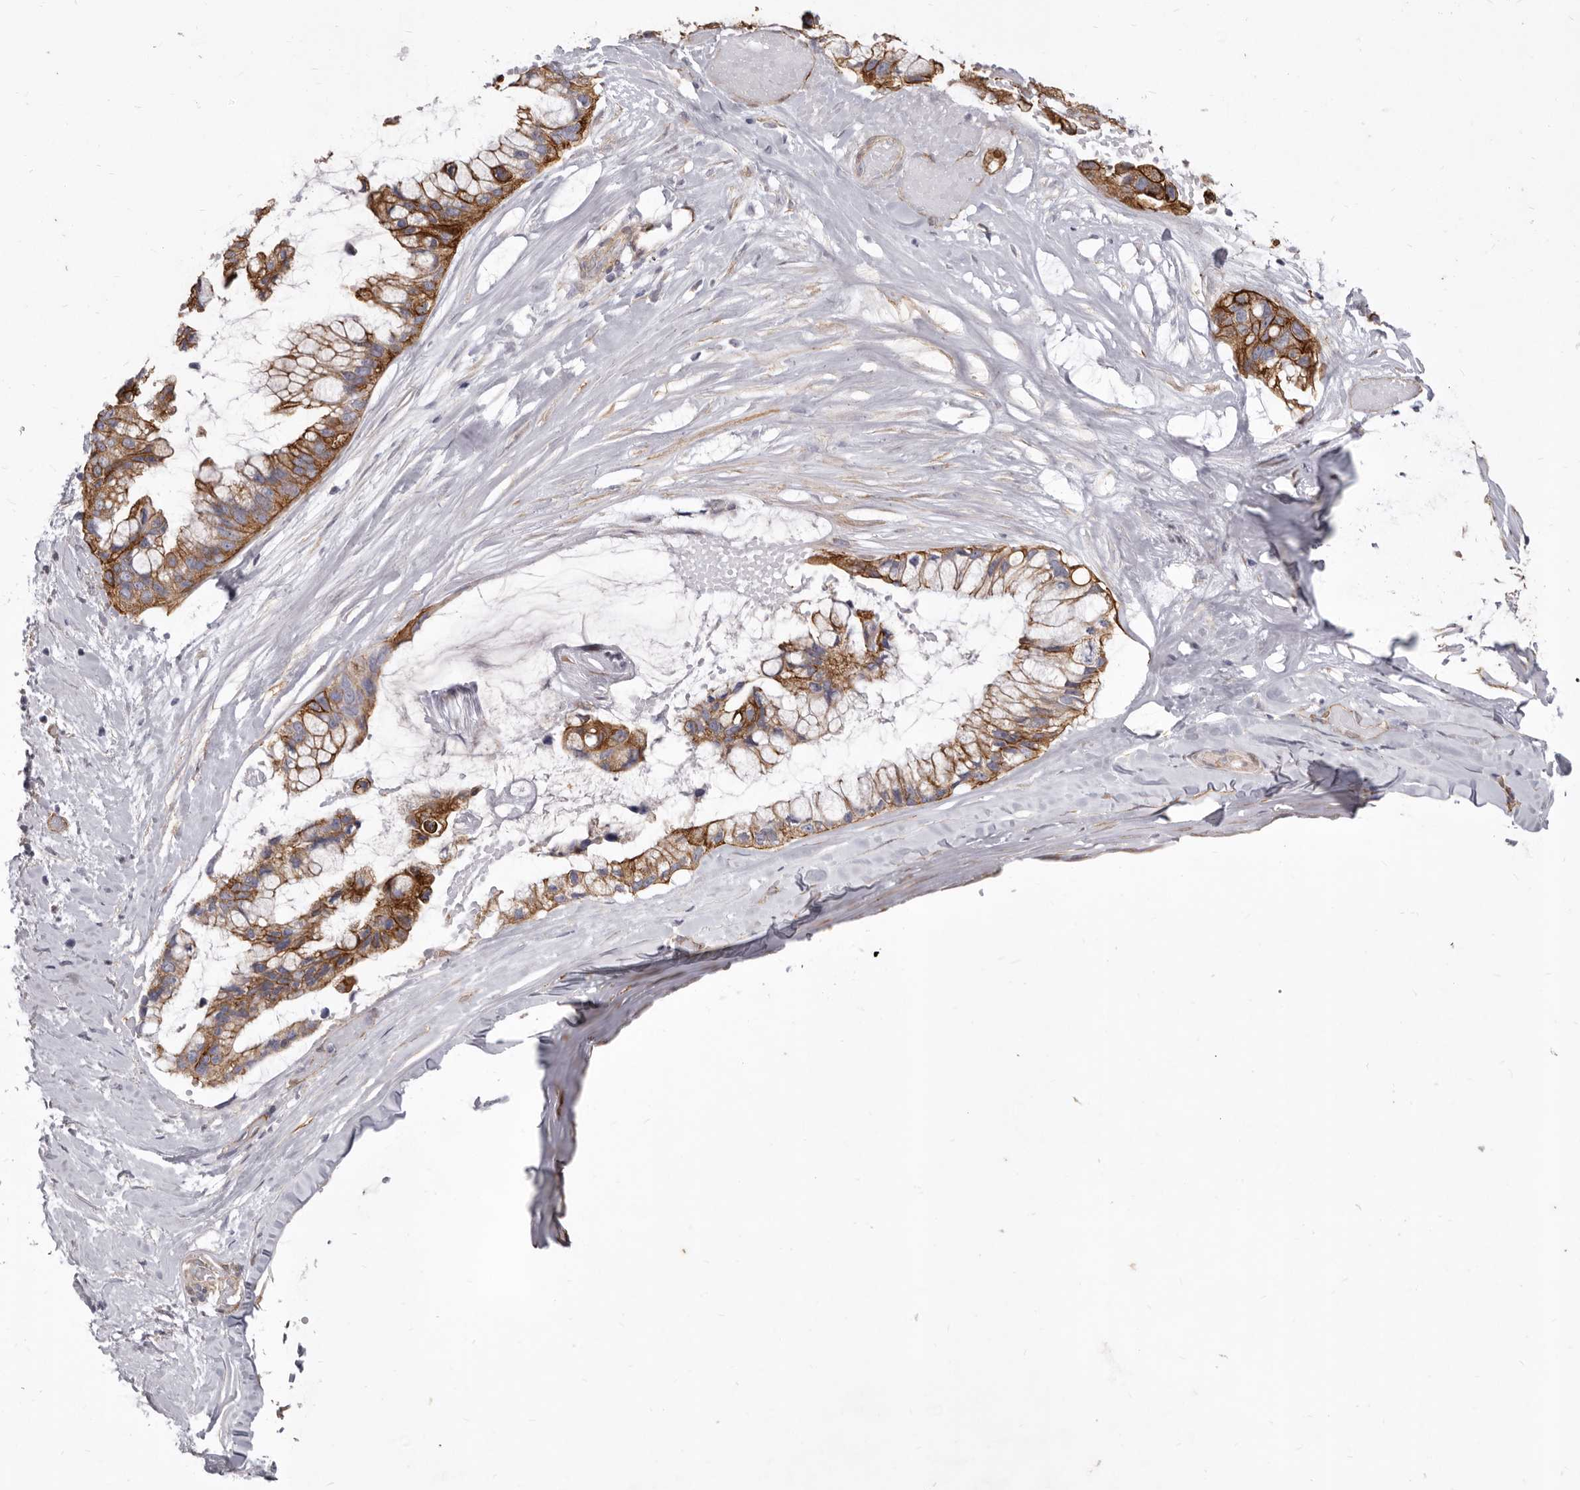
{"staining": {"intensity": "moderate", "quantity": ">75%", "location": "cytoplasmic/membranous"}, "tissue": "ovarian cancer", "cell_type": "Tumor cells", "image_type": "cancer", "snomed": [{"axis": "morphology", "description": "Cystadenocarcinoma, mucinous, NOS"}, {"axis": "topography", "description": "Ovary"}], "caption": "Immunohistochemistry (IHC) histopathology image of mucinous cystadenocarcinoma (ovarian) stained for a protein (brown), which displays medium levels of moderate cytoplasmic/membranous expression in approximately >75% of tumor cells.", "gene": "P2RX6", "patient": {"sex": "female", "age": 39}}